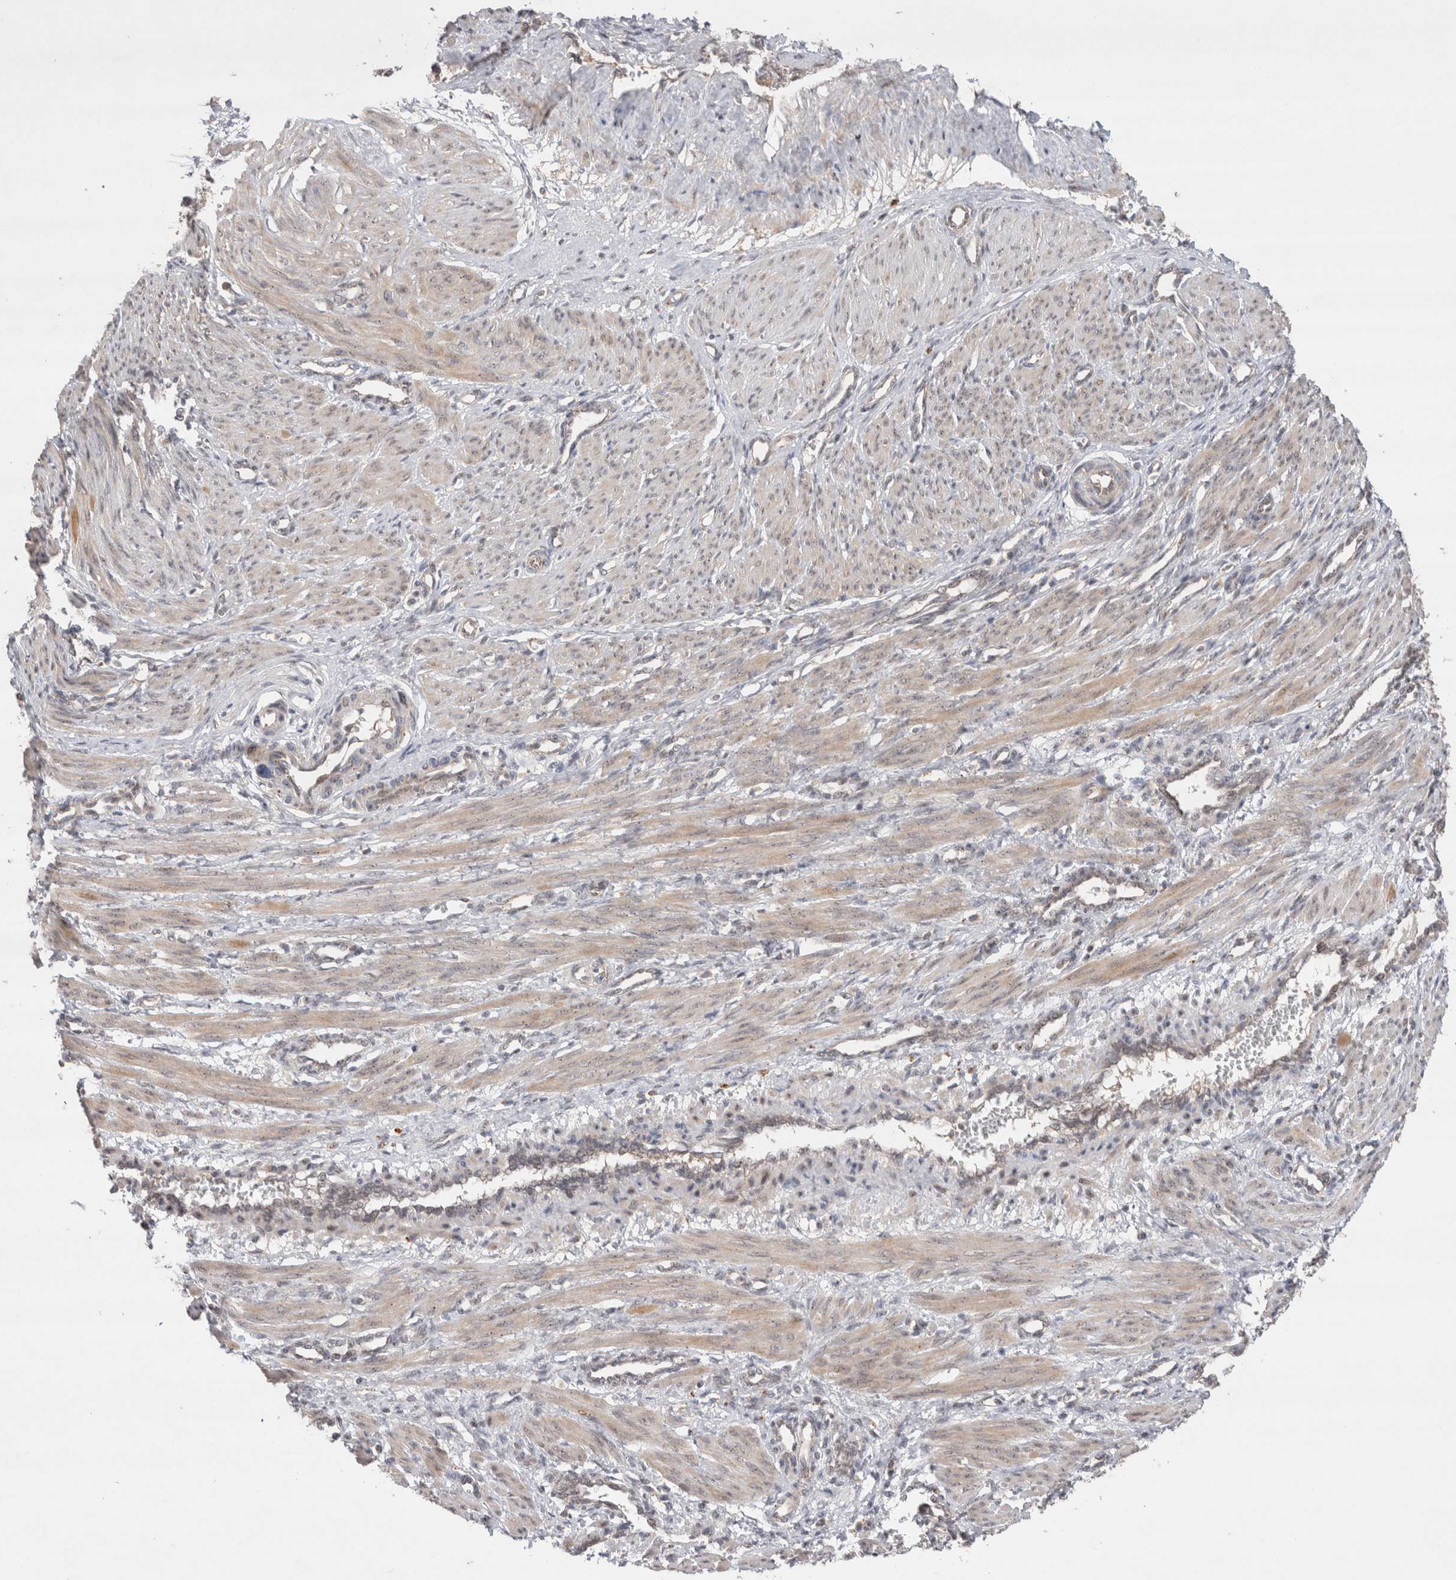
{"staining": {"intensity": "weak", "quantity": "25%-75%", "location": "cytoplasmic/membranous"}, "tissue": "smooth muscle", "cell_type": "Smooth muscle cells", "image_type": "normal", "snomed": [{"axis": "morphology", "description": "Normal tissue, NOS"}, {"axis": "topography", "description": "Endometrium"}], "caption": "This micrograph displays immunohistochemistry (IHC) staining of unremarkable human smooth muscle, with low weak cytoplasmic/membranous positivity in approximately 25%-75% of smooth muscle cells.", "gene": "SLC29A1", "patient": {"sex": "female", "age": 33}}